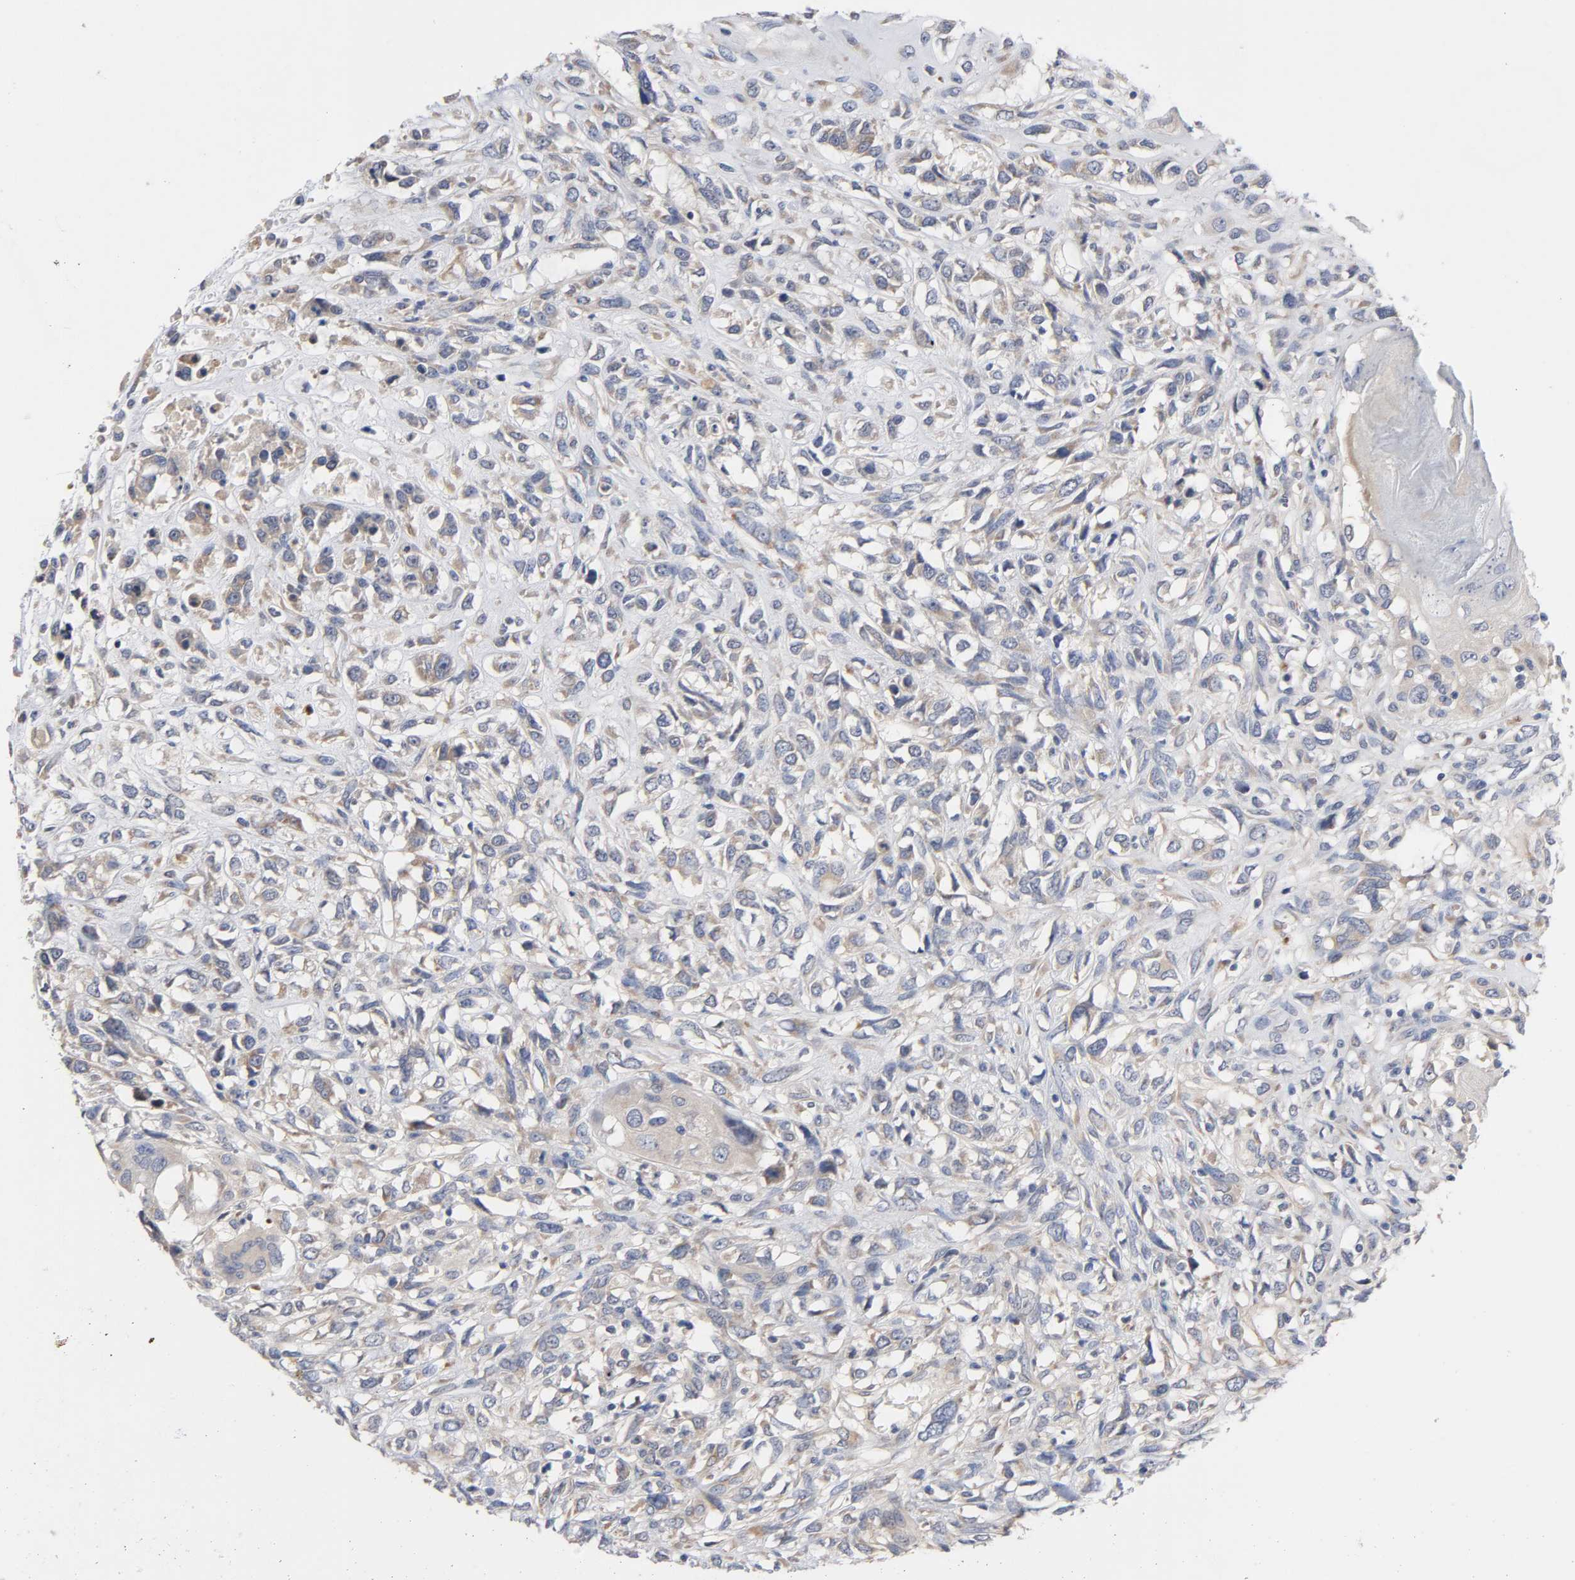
{"staining": {"intensity": "weak", "quantity": ">75%", "location": "cytoplasmic/membranous"}, "tissue": "head and neck cancer", "cell_type": "Tumor cells", "image_type": "cancer", "snomed": [{"axis": "morphology", "description": "Necrosis, NOS"}, {"axis": "morphology", "description": "Neoplasm, malignant, NOS"}, {"axis": "topography", "description": "Salivary gland"}, {"axis": "topography", "description": "Head-Neck"}], "caption": "Brown immunohistochemical staining in head and neck malignant neoplasm reveals weak cytoplasmic/membranous staining in about >75% of tumor cells. The protein of interest is stained brown, and the nuclei are stained in blue (DAB IHC with brightfield microscopy, high magnification).", "gene": "CCDC134", "patient": {"sex": "male", "age": 43}}